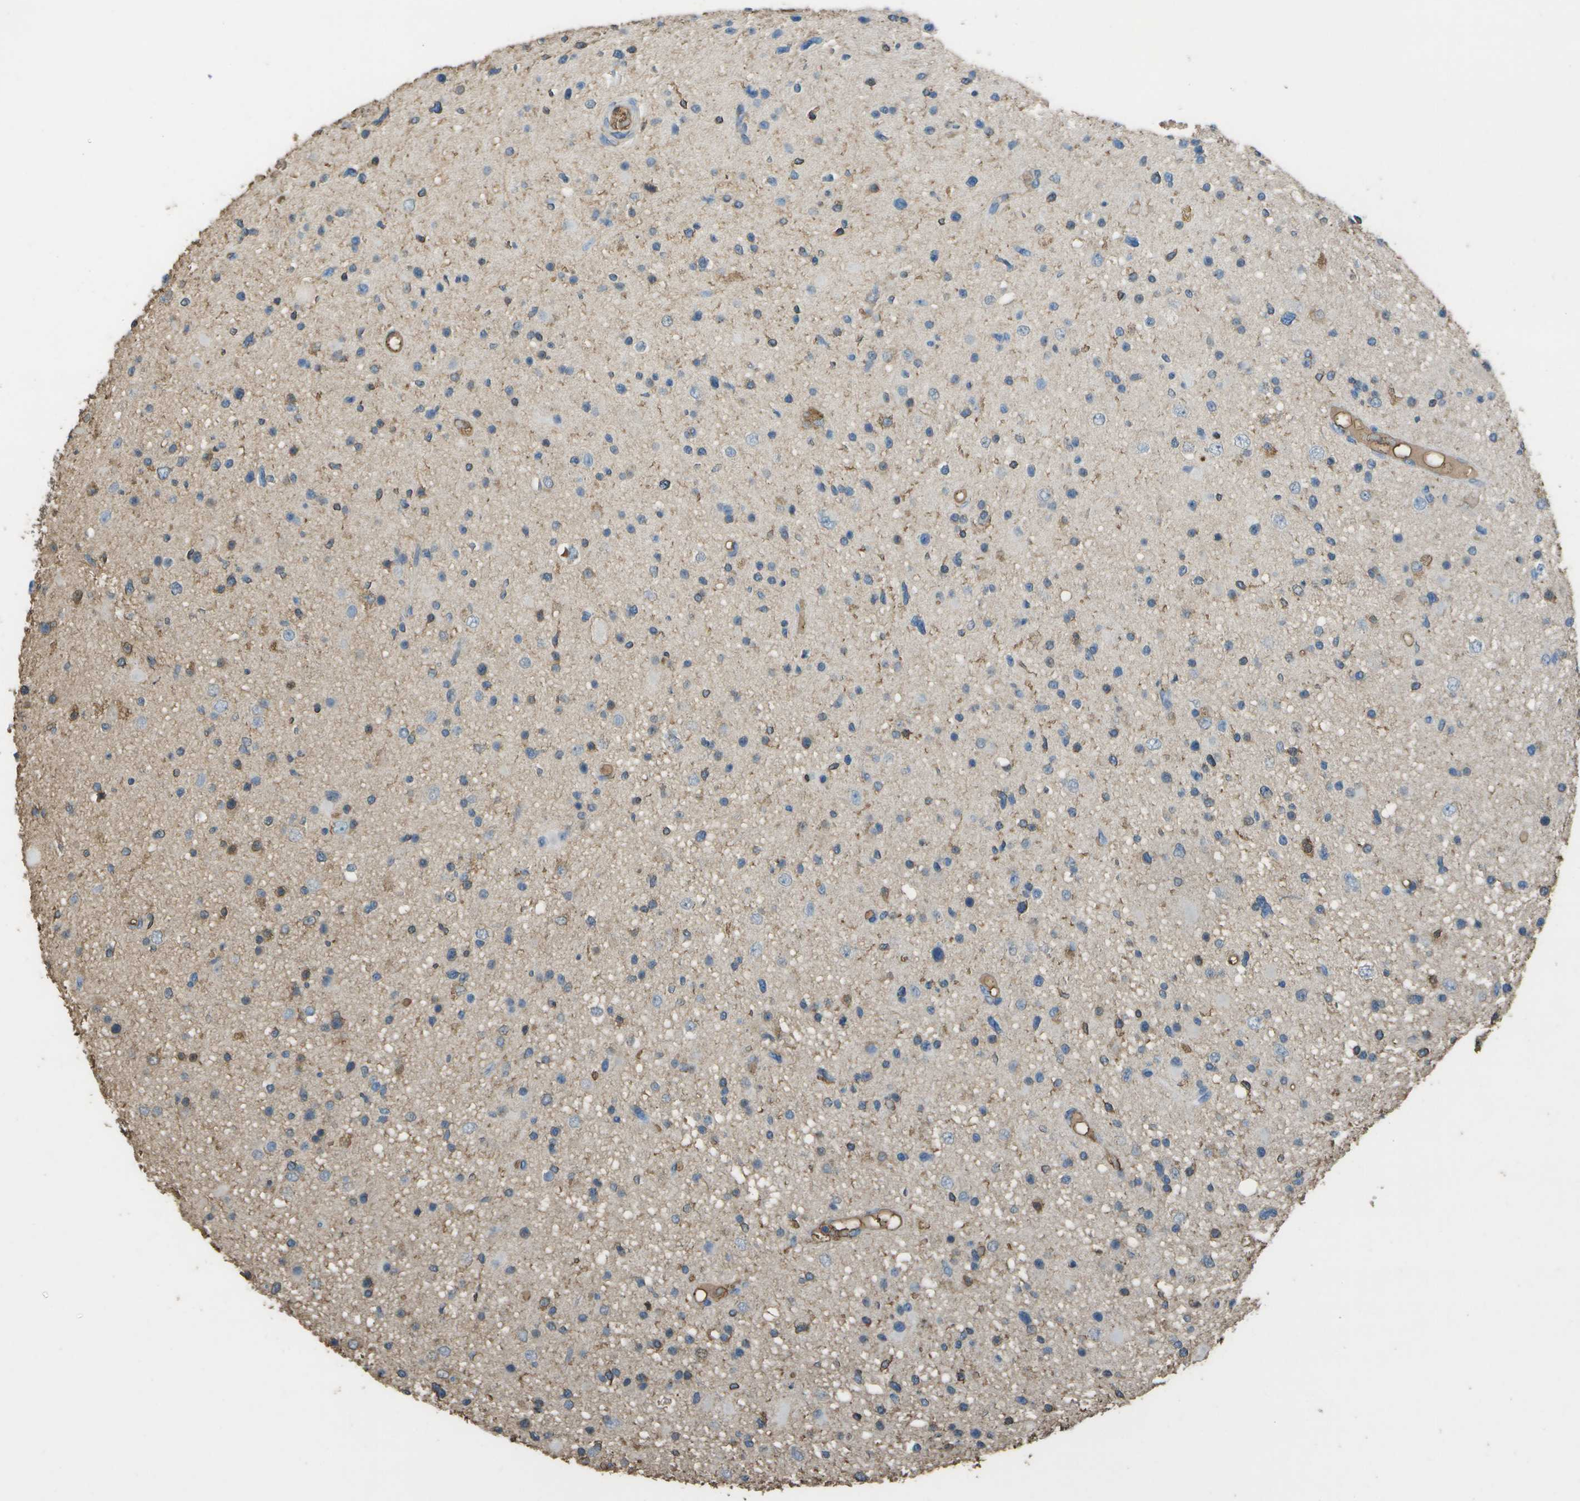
{"staining": {"intensity": "weak", "quantity": "<25%", "location": "cytoplasmic/membranous"}, "tissue": "glioma", "cell_type": "Tumor cells", "image_type": "cancer", "snomed": [{"axis": "morphology", "description": "Glioma, malignant, High grade"}, {"axis": "topography", "description": "Brain"}], "caption": "A histopathology image of glioma stained for a protein displays no brown staining in tumor cells.", "gene": "CYP4F11", "patient": {"sex": "male", "age": 33}}